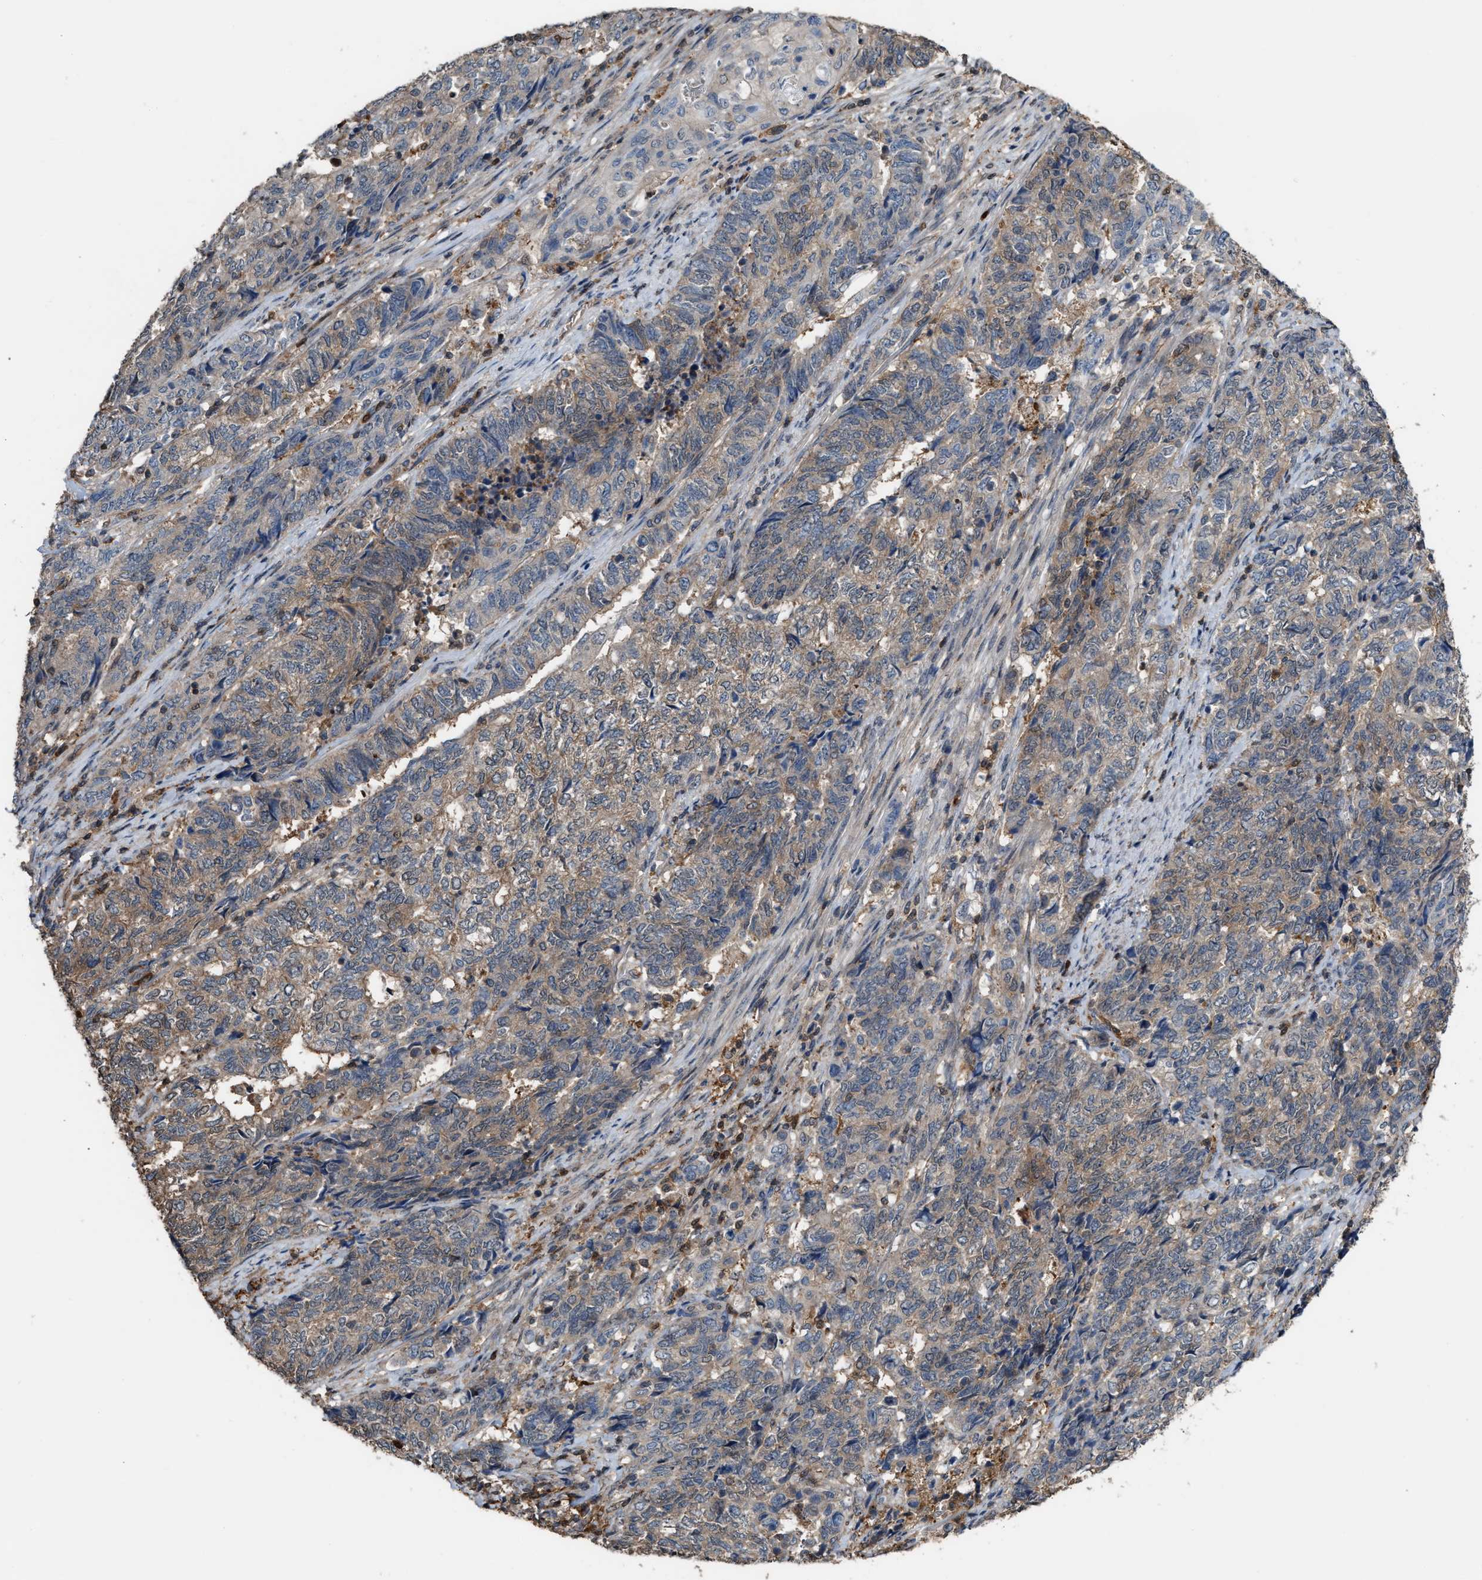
{"staining": {"intensity": "weak", "quantity": "<25%", "location": "cytoplasmic/membranous"}, "tissue": "endometrial cancer", "cell_type": "Tumor cells", "image_type": "cancer", "snomed": [{"axis": "morphology", "description": "Adenocarcinoma, NOS"}, {"axis": "topography", "description": "Endometrium"}], "caption": "Micrograph shows no protein staining in tumor cells of endometrial adenocarcinoma tissue.", "gene": "MTPN", "patient": {"sex": "female", "age": 80}}